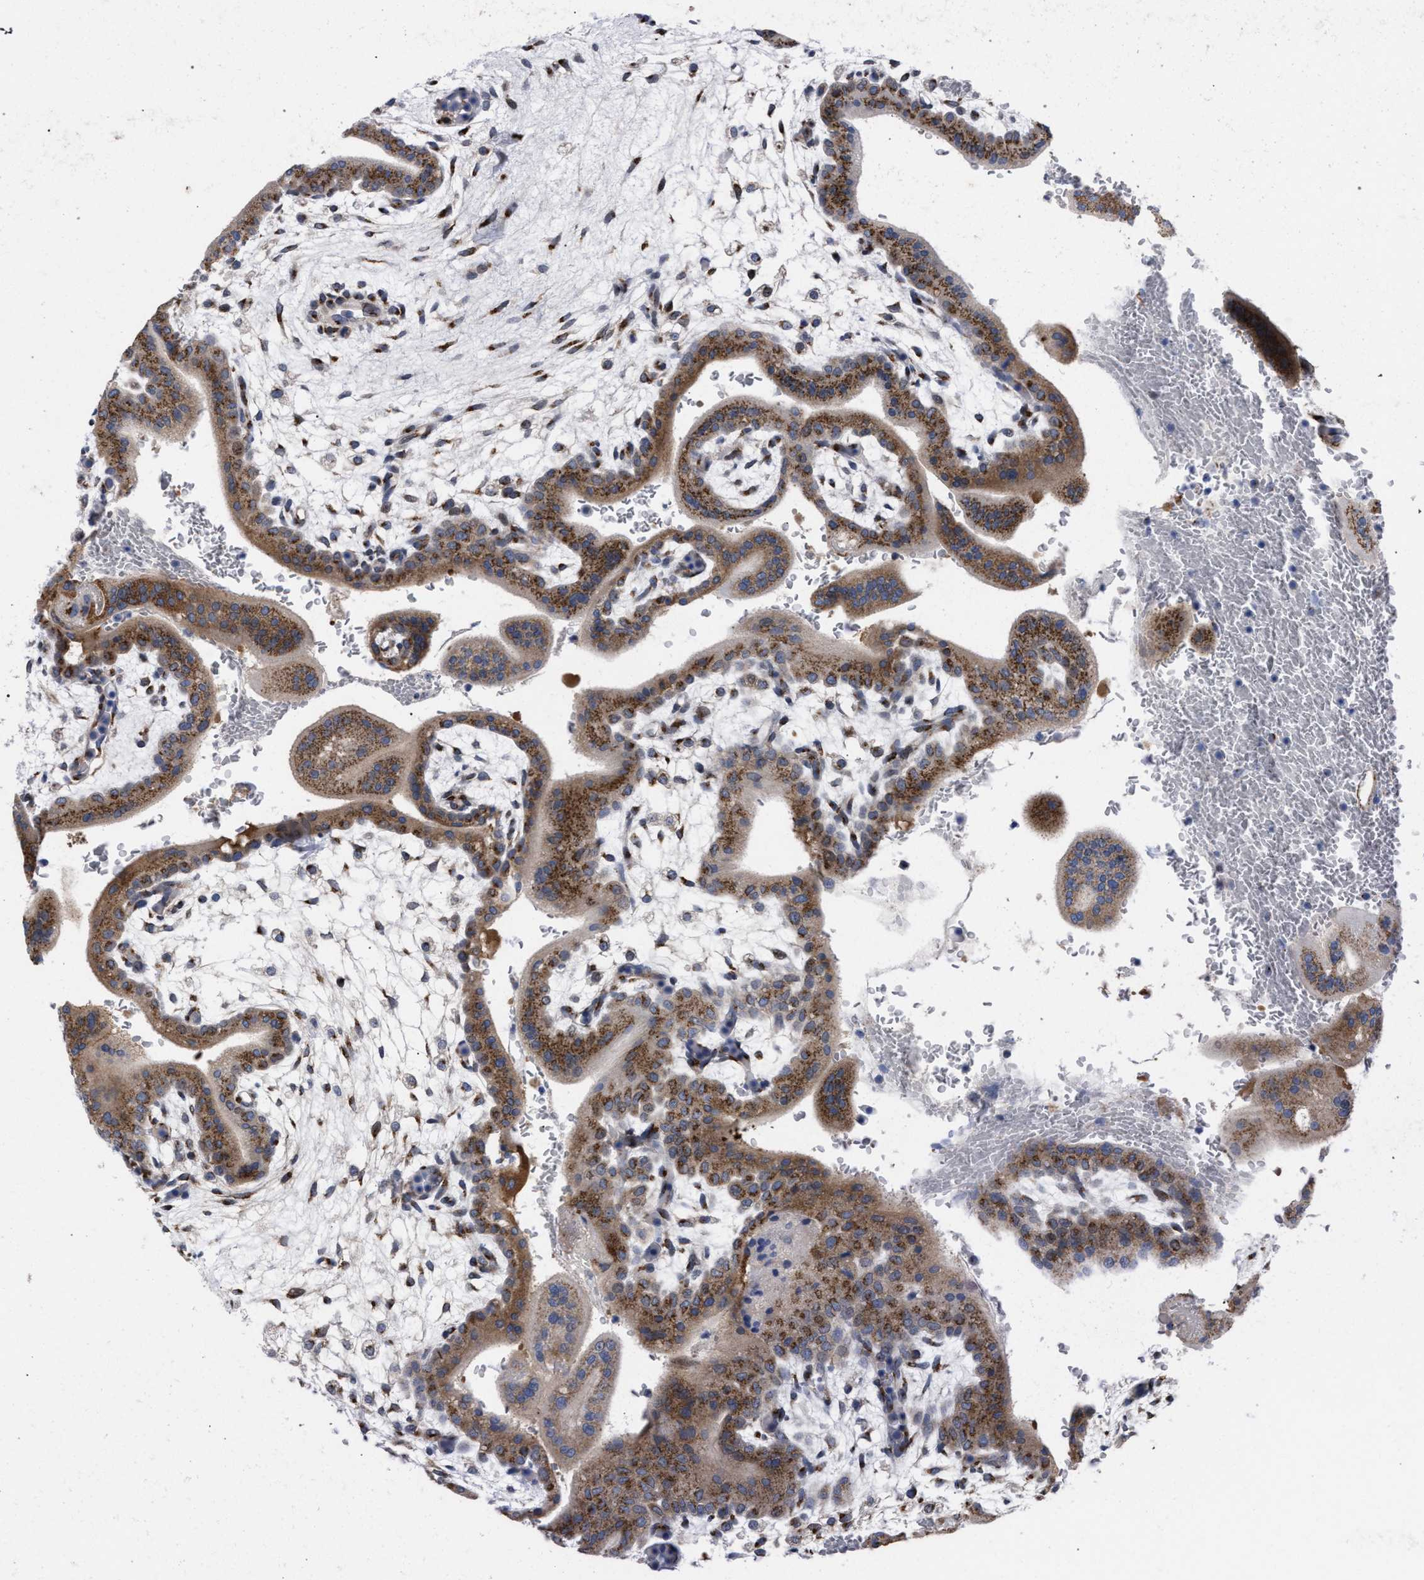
{"staining": {"intensity": "moderate", "quantity": ">75%", "location": "cytoplasmic/membranous"}, "tissue": "placenta", "cell_type": "Decidual cells", "image_type": "normal", "snomed": [{"axis": "morphology", "description": "Normal tissue, NOS"}, {"axis": "topography", "description": "Placenta"}], "caption": "Immunohistochemical staining of unremarkable placenta displays >75% levels of moderate cytoplasmic/membranous protein expression in about >75% of decidual cells.", "gene": "GOLGA2", "patient": {"sex": "female", "age": 35}}